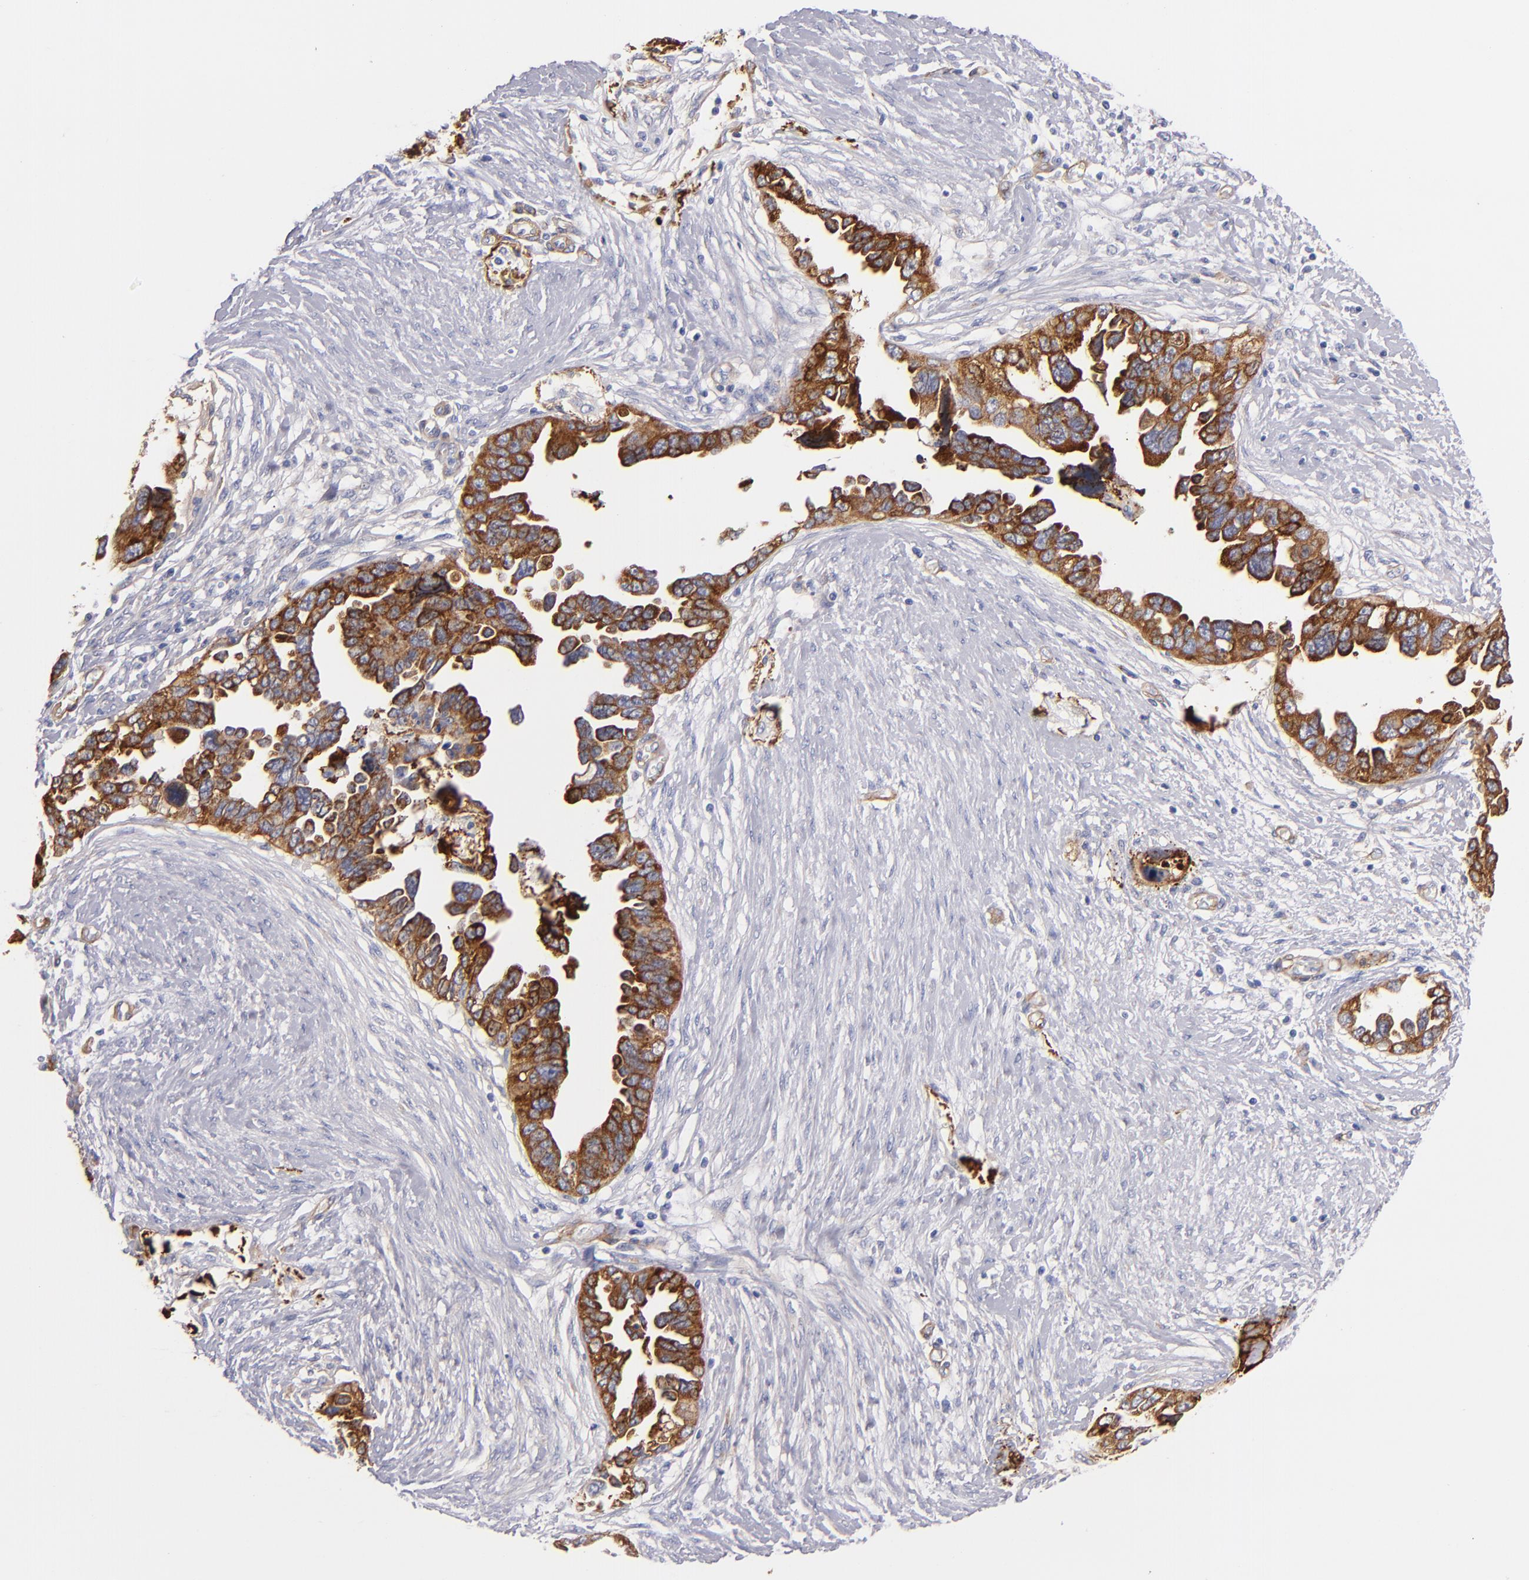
{"staining": {"intensity": "strong", "quantity": ">75%", "location": "cytoplasmic/membranous"}, "tissue": "ovarian cancer", "cell_type": "Tumor cells", "image_type": "cancer", "snomed": [{"axis": "morphology", "description": "Cystadenocarcinoma, serous, NOS"}, {"axis": "topography", "description": "Ovary"}], "caption": "The image exhibits a brown stain indicating the presence of a protein in the cytoplasmic/membranous of tumor cells in ovarian serous cystadenocarcinoma.", "gene": "LAMC1", "patient": {"sex": "female", "age": 63}}